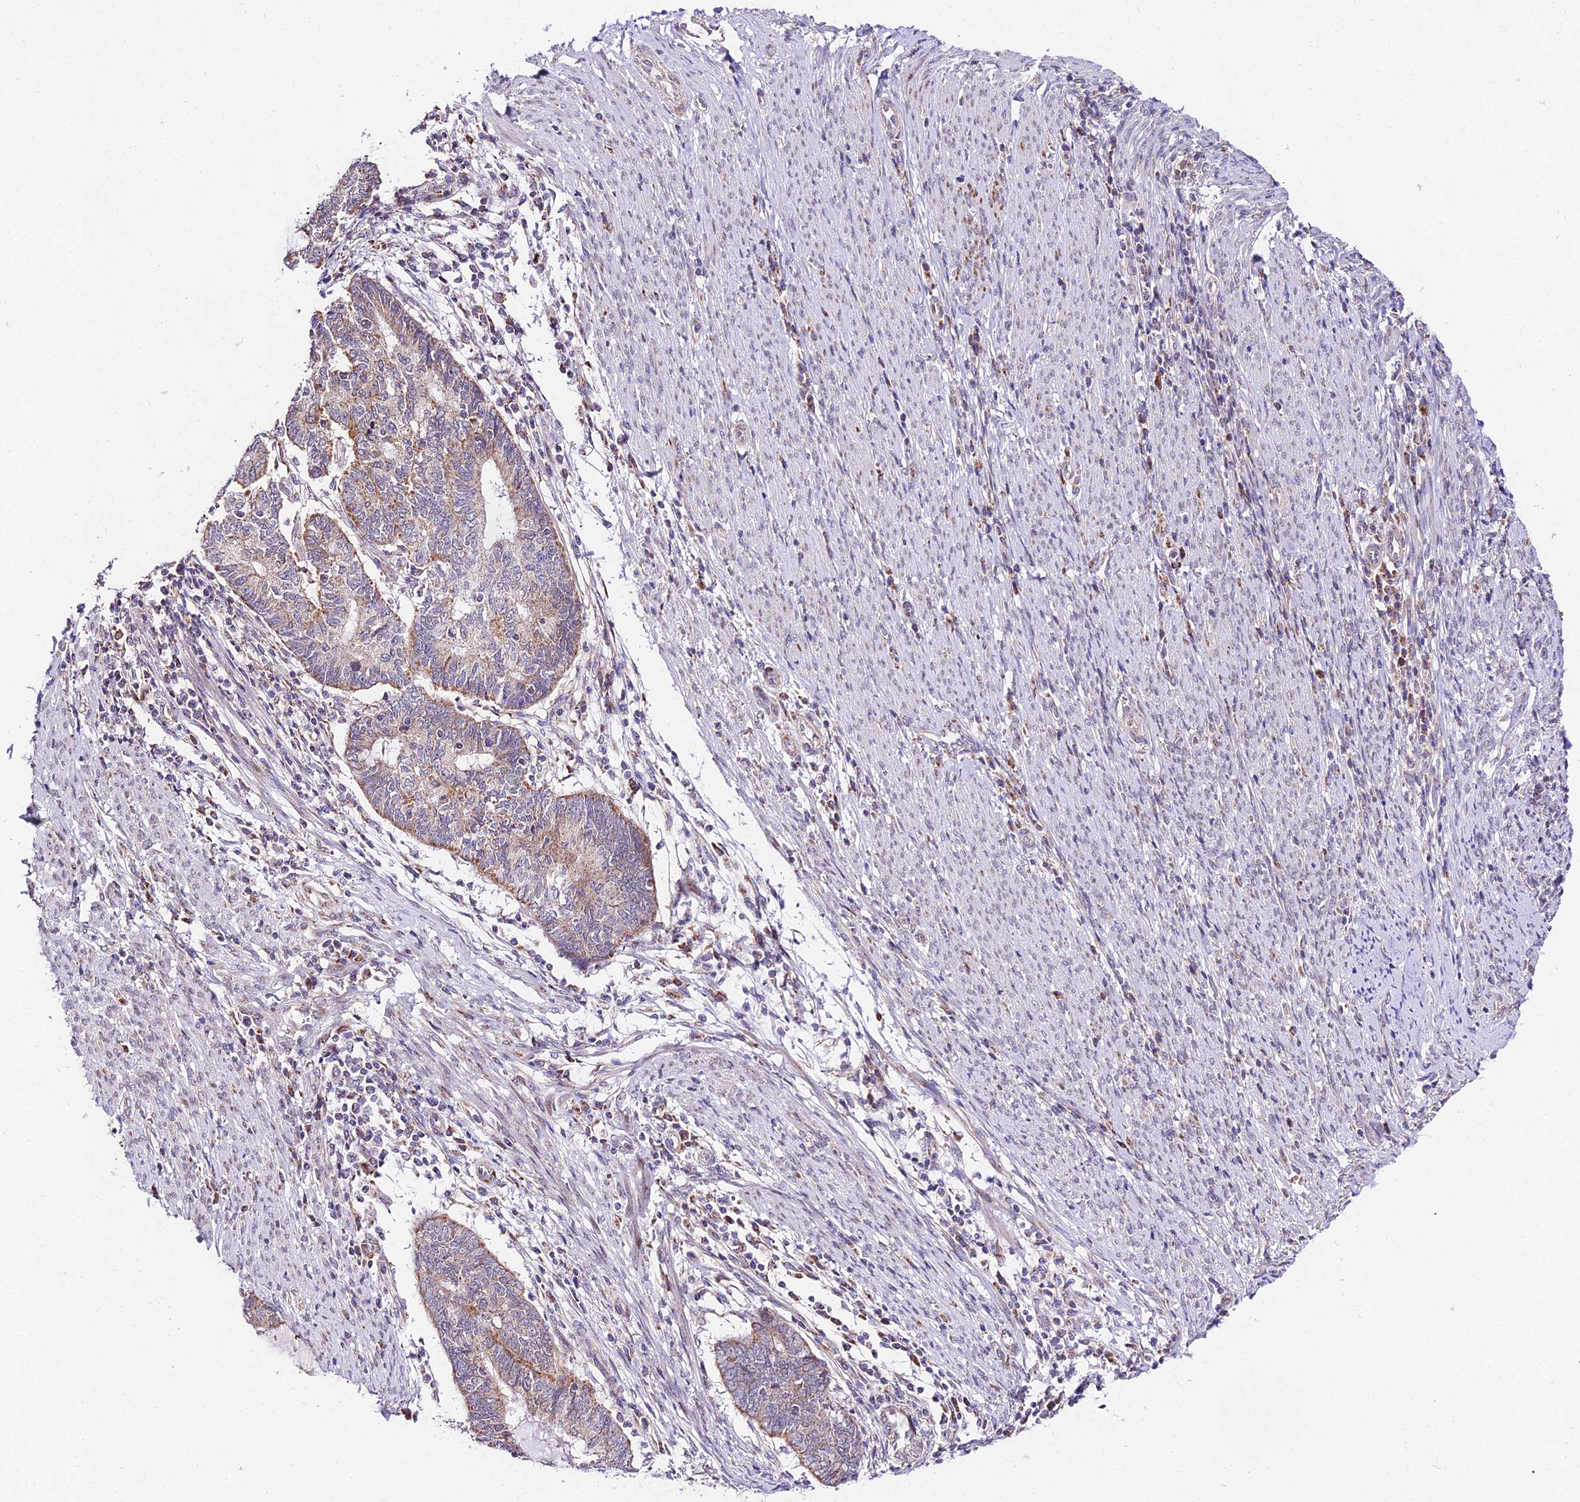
{"staining": {"intensity": "moderate", "quantity": "25%-75%", "location": "cytoplasmic/membranous"}, "tissue": "endometrial cancer", "cell_type": "Tumor cells", "image_type": "cancer", "snomed": [{"axis": "morphology", "description": "Adenocarcinoma, NOS"}, {"axis": "topography", "description": "Uterus"}, {"axis": "topography", "description": "Endometrium"}], "caption": "An image of human endometrial cancer (adenocarcinoma) stained for a protein shows moderate cytoplasmic/membranous brown staining in tumor cells.", "gene": "ATP5PB", "patient": {"sex": "female", "age": 70}}